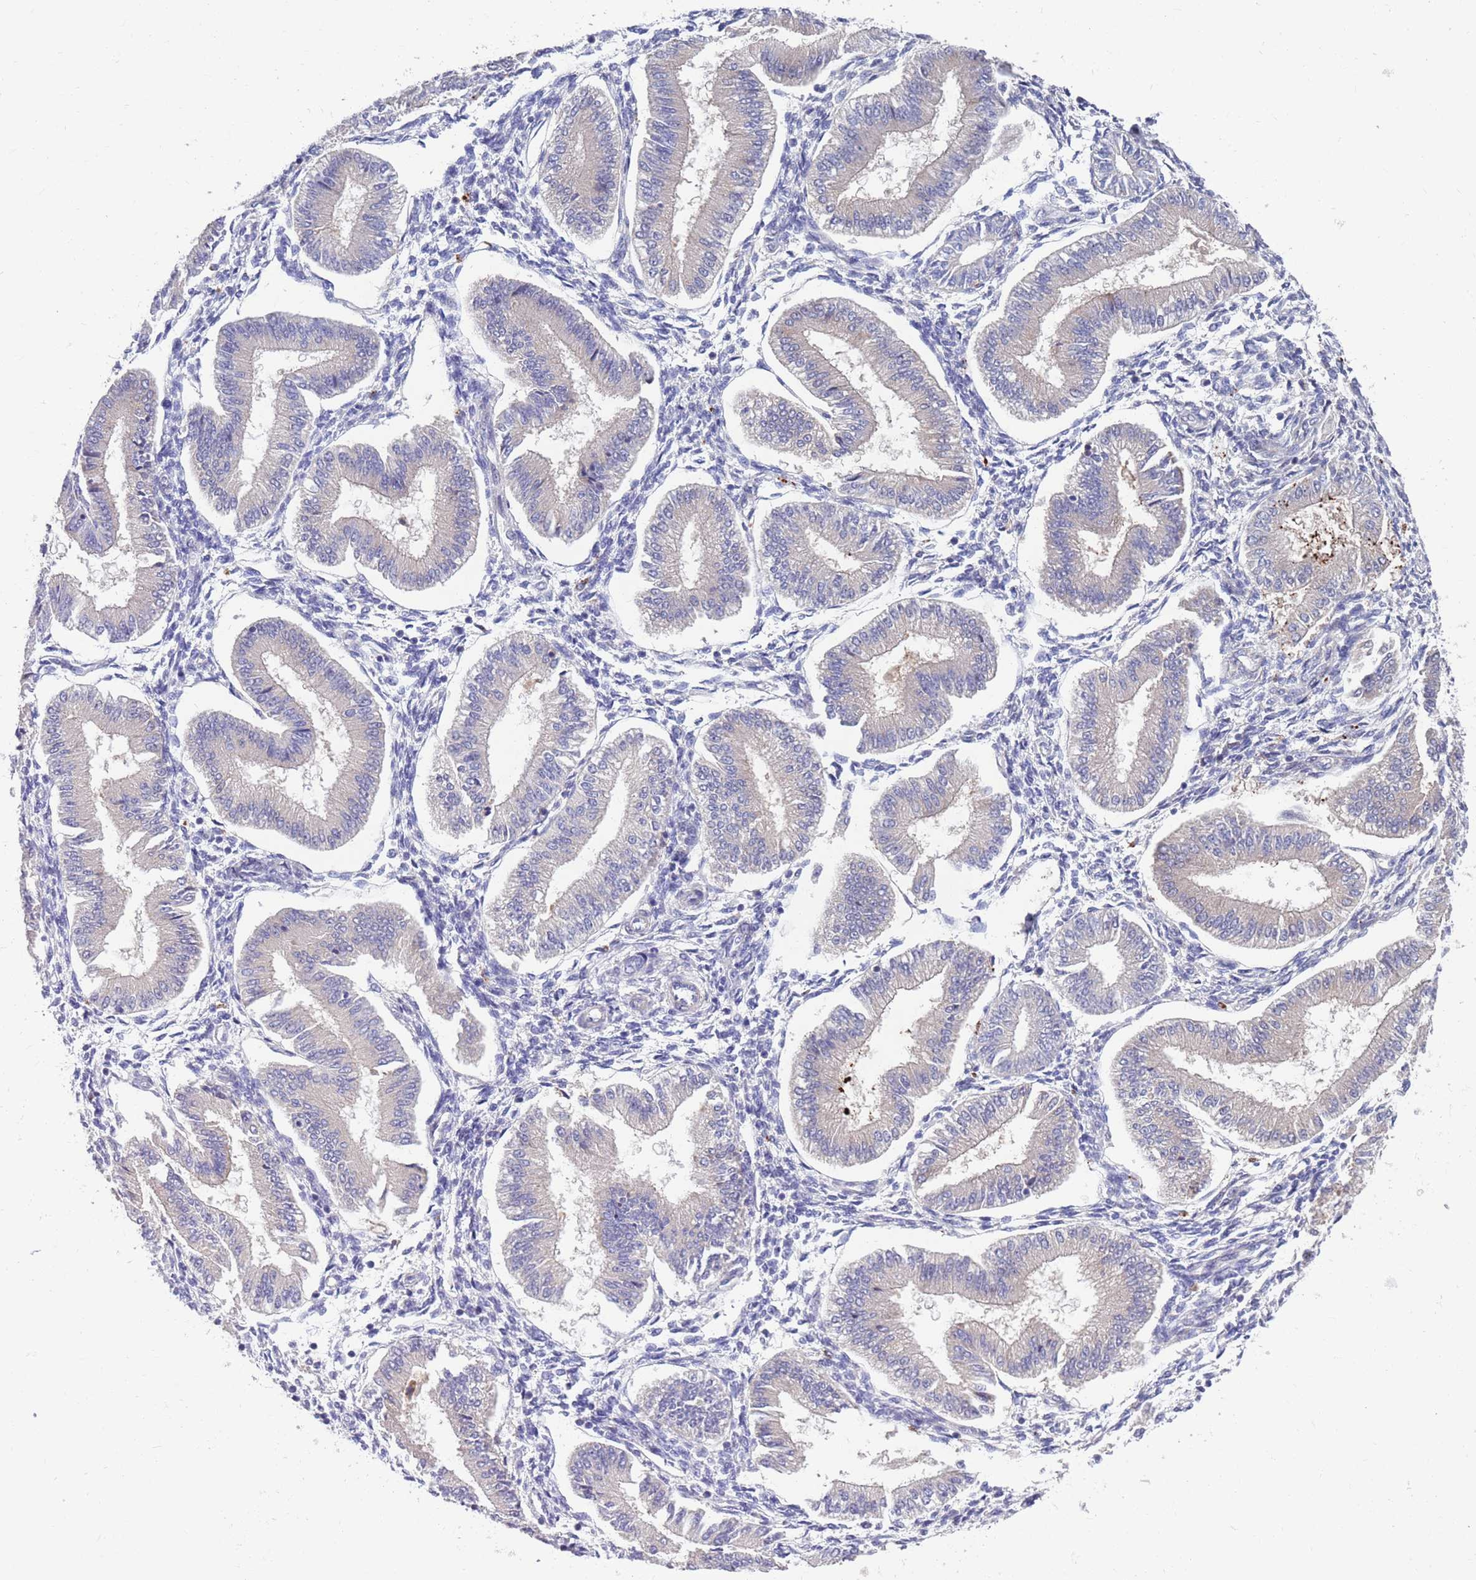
{"staining": {"intensity": "negative", "quantity": "none", "location": "none"}, "tissue": "endometrium", "cell_type": "Cells in endometrial stroma", "image_type": "normal", "snomed": [{"axis": "morphology", "description": "Normal tissue, NOS"}, {"axis": "topography", "description": "Endometrium"}], "caption": "Cells in endometrial stroma are negative for protein expression in normal human endometrium. (DAB (3,3'-diaminobenzidine) immunohistochemistry visualized using brightfield microscopy, high magnification).", "gene": "KLHL29", "patient": {"sex": "female", "age": 39}}